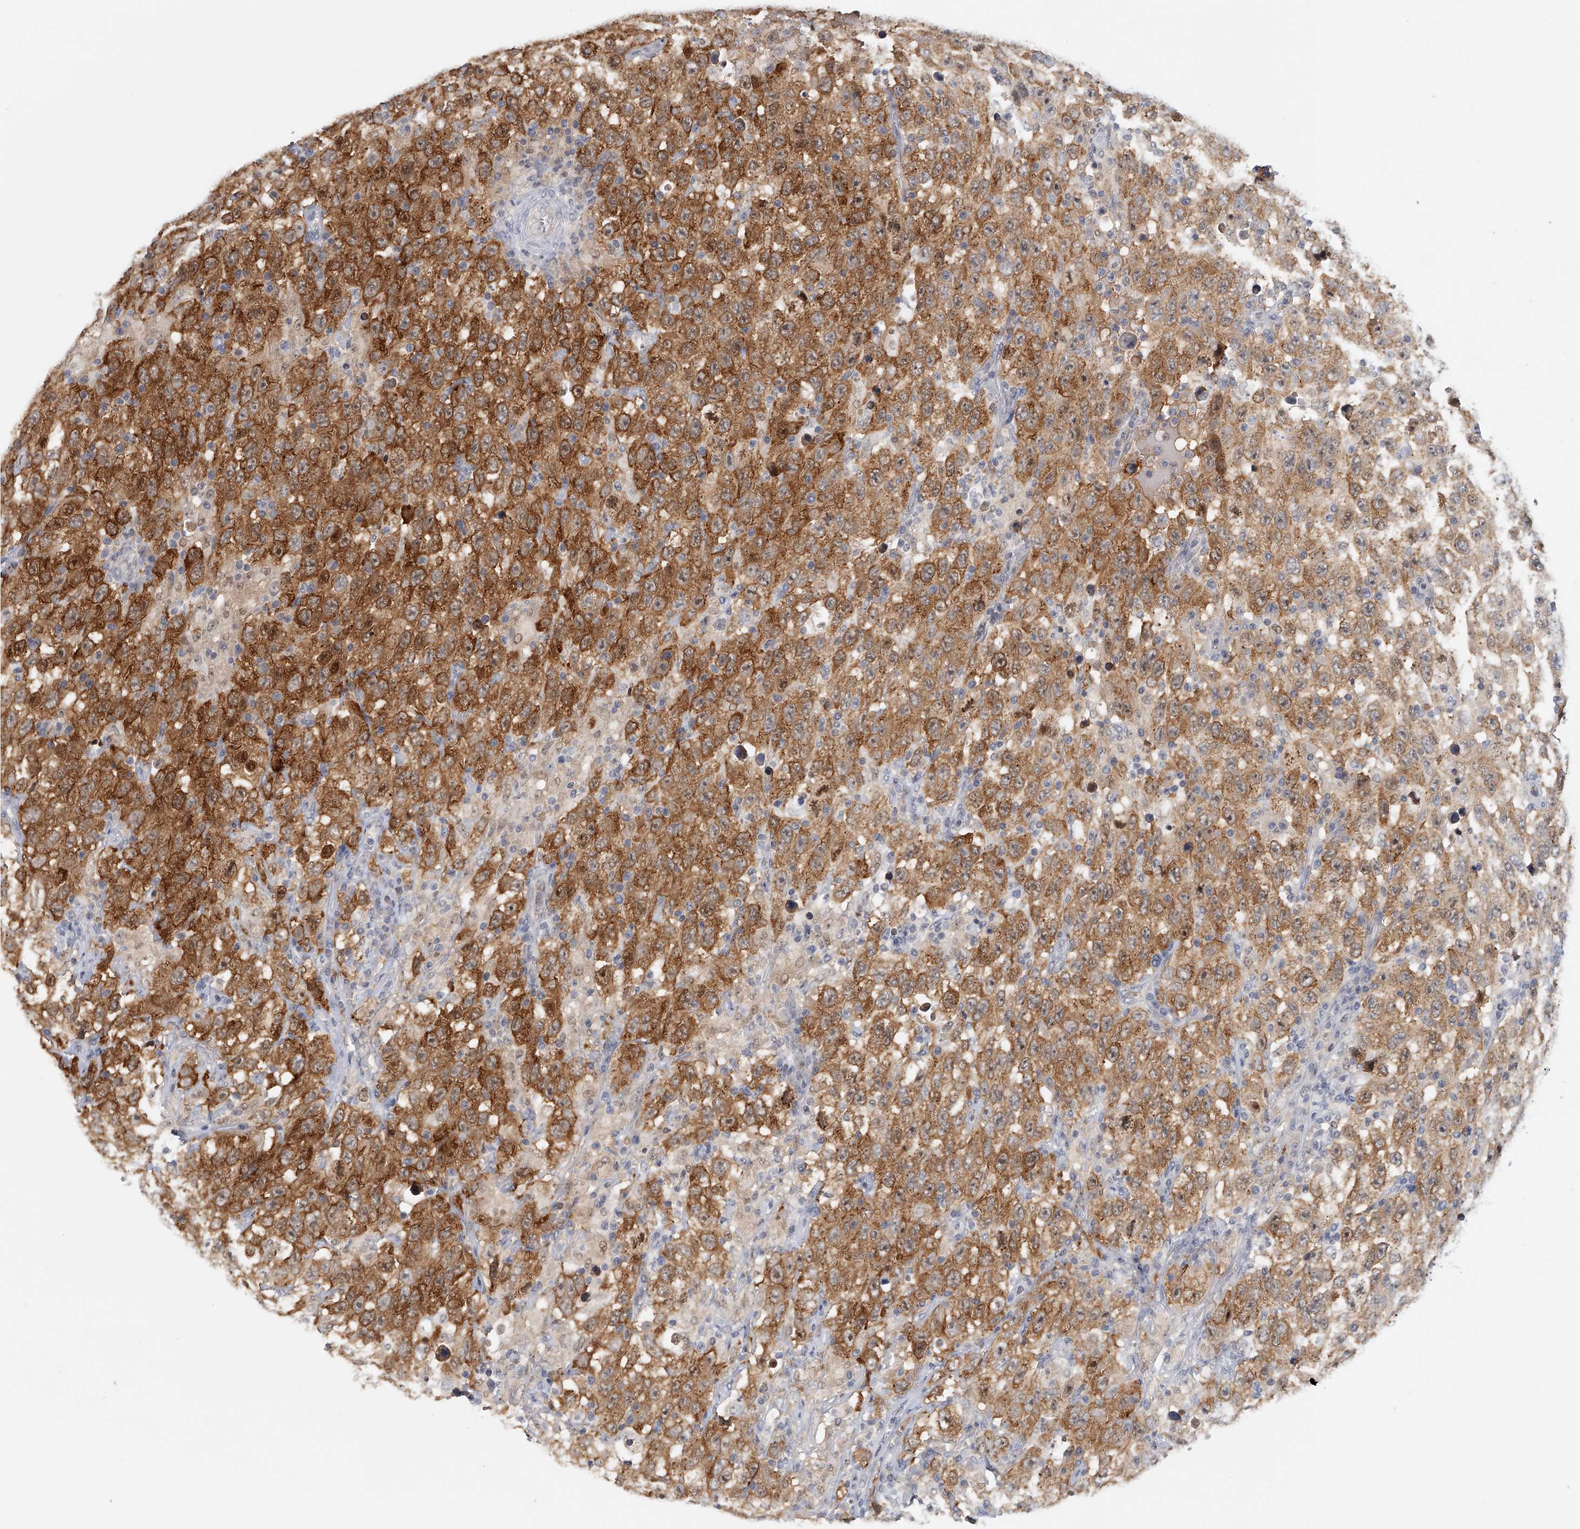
{"staining": {"intensity": "moderate", "quantity": ">75%", "location": "cytoplasmic/membranous"}, "tissue": "testis cancer", "cell_type": "Tumor cells", "image_type": "cancer", "snomed": [{"axis": "morphology", "description": "Seminoma, NOS"}, {"axis": "topography", "description": "Testis"}], "caption": "Seminoma (testis) stained with a brown dye exhibits moderate cytoplasmic/membranous positive positivity in about >75% of tumor cells.", "gene": "DDX43", "patient": {"sex": "male", "age": 65}}